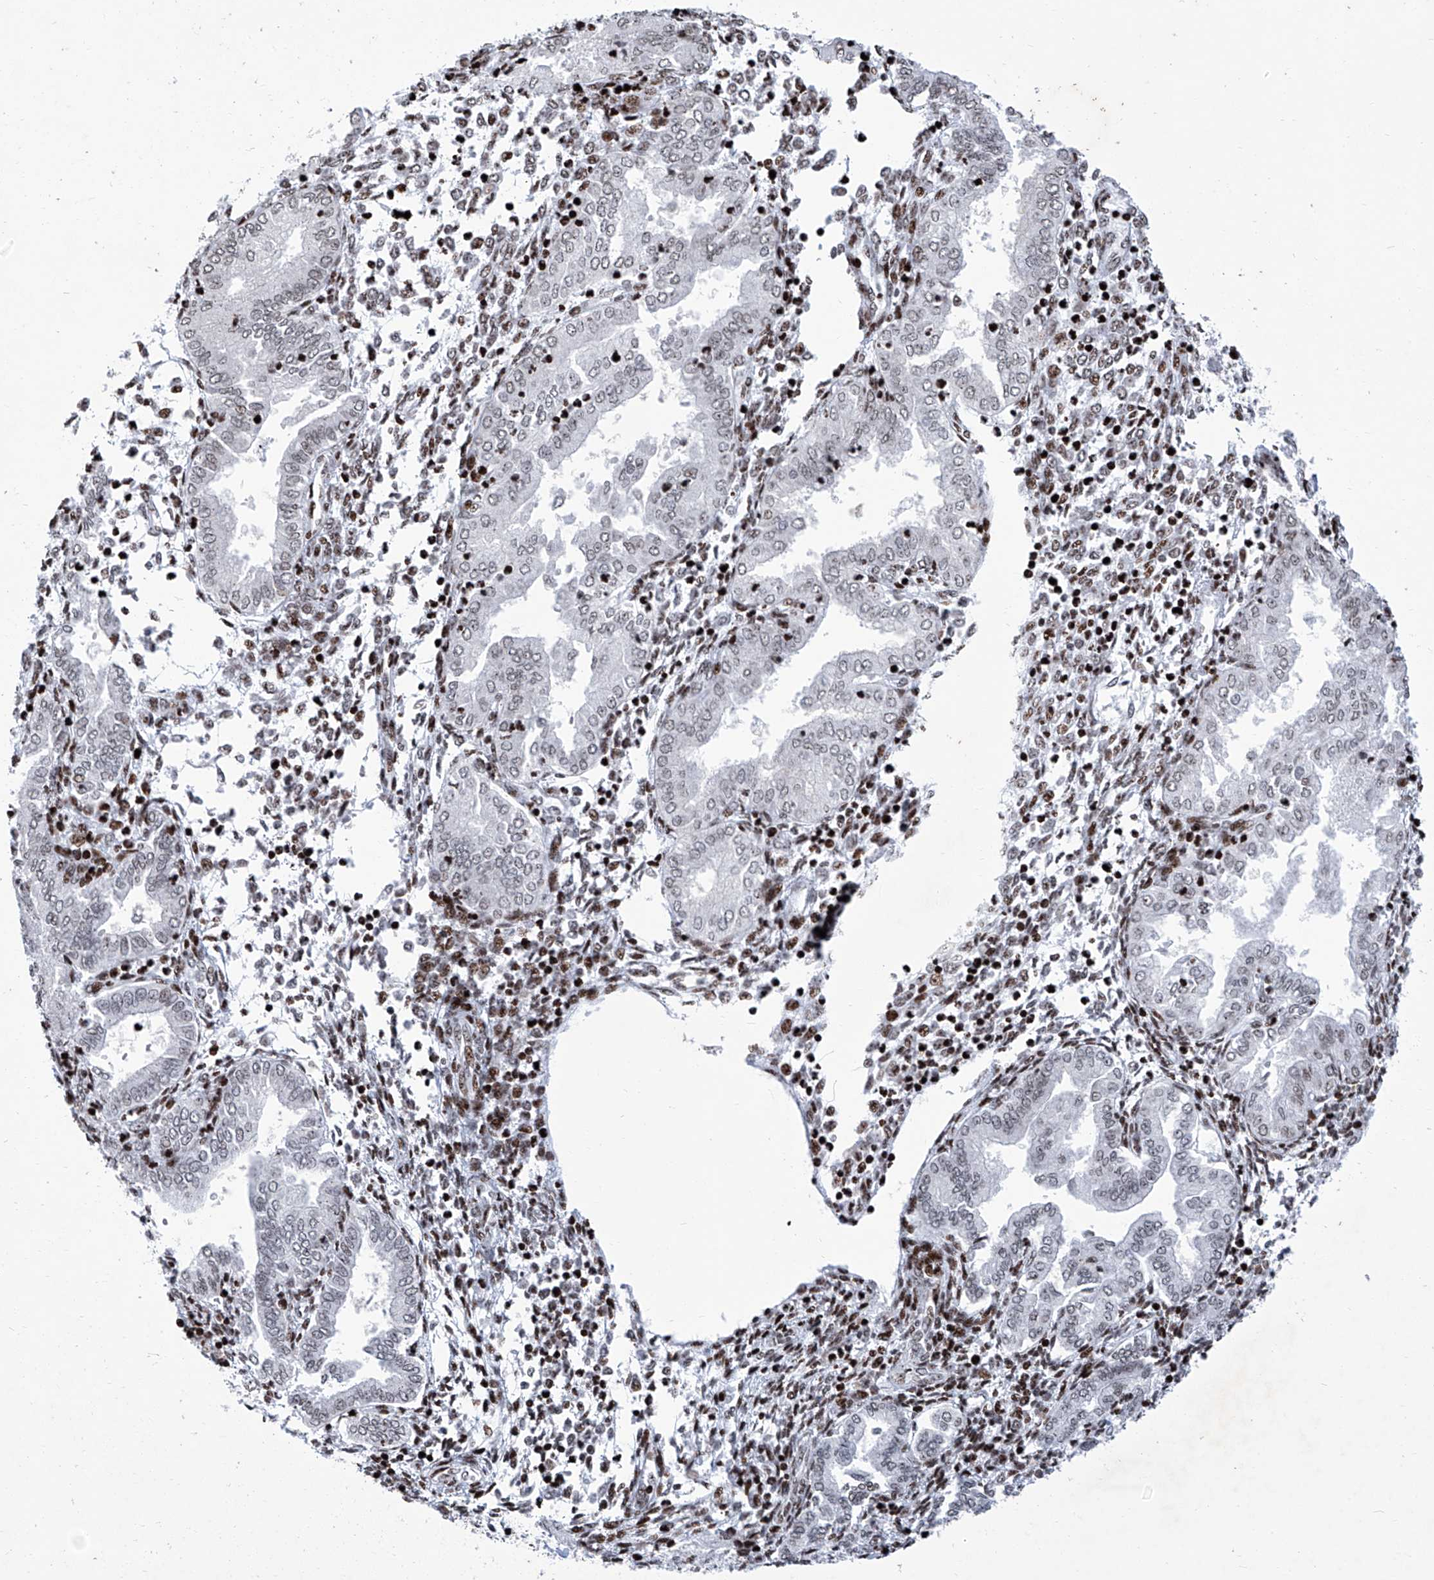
{"staining": {"intensity": "moderate", "quantity": "25%-75%", "location": "nuclear"}, "tissue": "endometrium", "cell_type": "Cells in endometrial stroma", "image_type": "normal", "snomed": [{"axis": "morphology", "description": "Normal tissue, NOS"}, {"axis": "topography", "description": "Endometrium"}], "caption": "Moderate nuclear protein expression is identified in approximately 25%-75% of cells in endometrial stroma in endometrium. The staining is performed using DAB brown chromogen to label protein expression. The nuclei are counter-stained blue using hematoxylin.", "gene": "HEY2", "patient": {"sex": "female", "age": 53}}